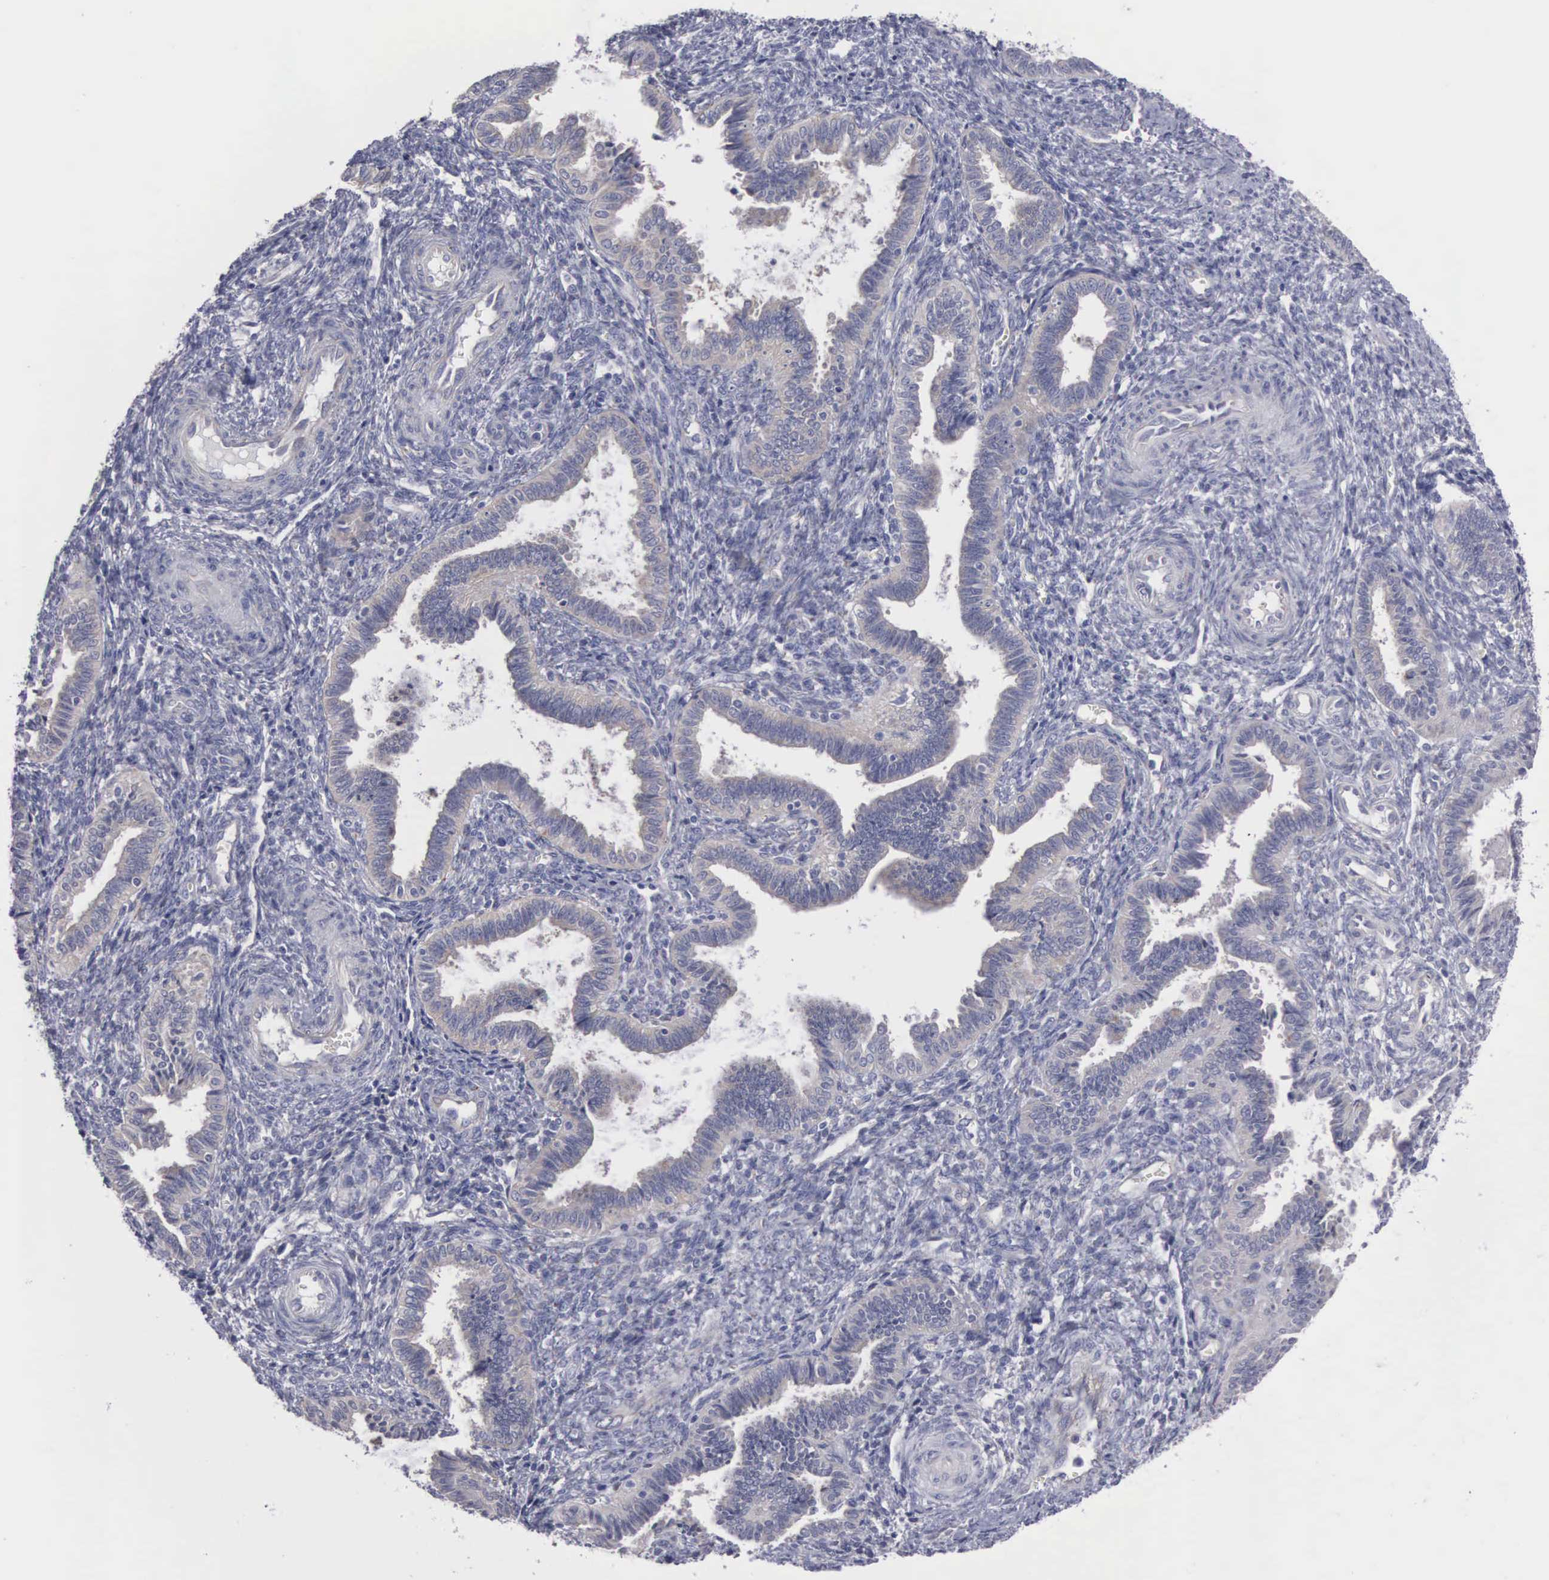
{"staining": {"intensity": "negative", "quantity": "none", "location": "none"}, "tissue": "endometrium", "cell_type": "Cells in endometrial stroma", "image_type": "normal", "snomed": [{"axis": "morphology", "description": "Normal tissue, NOS"}, {"axis": "topography", "description": "Endometrium"}], "caption": "IHC photomicrograph of benign endometrium stained for a protein (brown), which displays no positivity in cells in endometrial stroma. Brightfield microscopy of immunohistochemistry (IHC) stained with DAB (brown) and hematoxylin (blue), captured at high magnification.", "gene": "APOOL", "patient": {"sex": "female", "age": 36}}